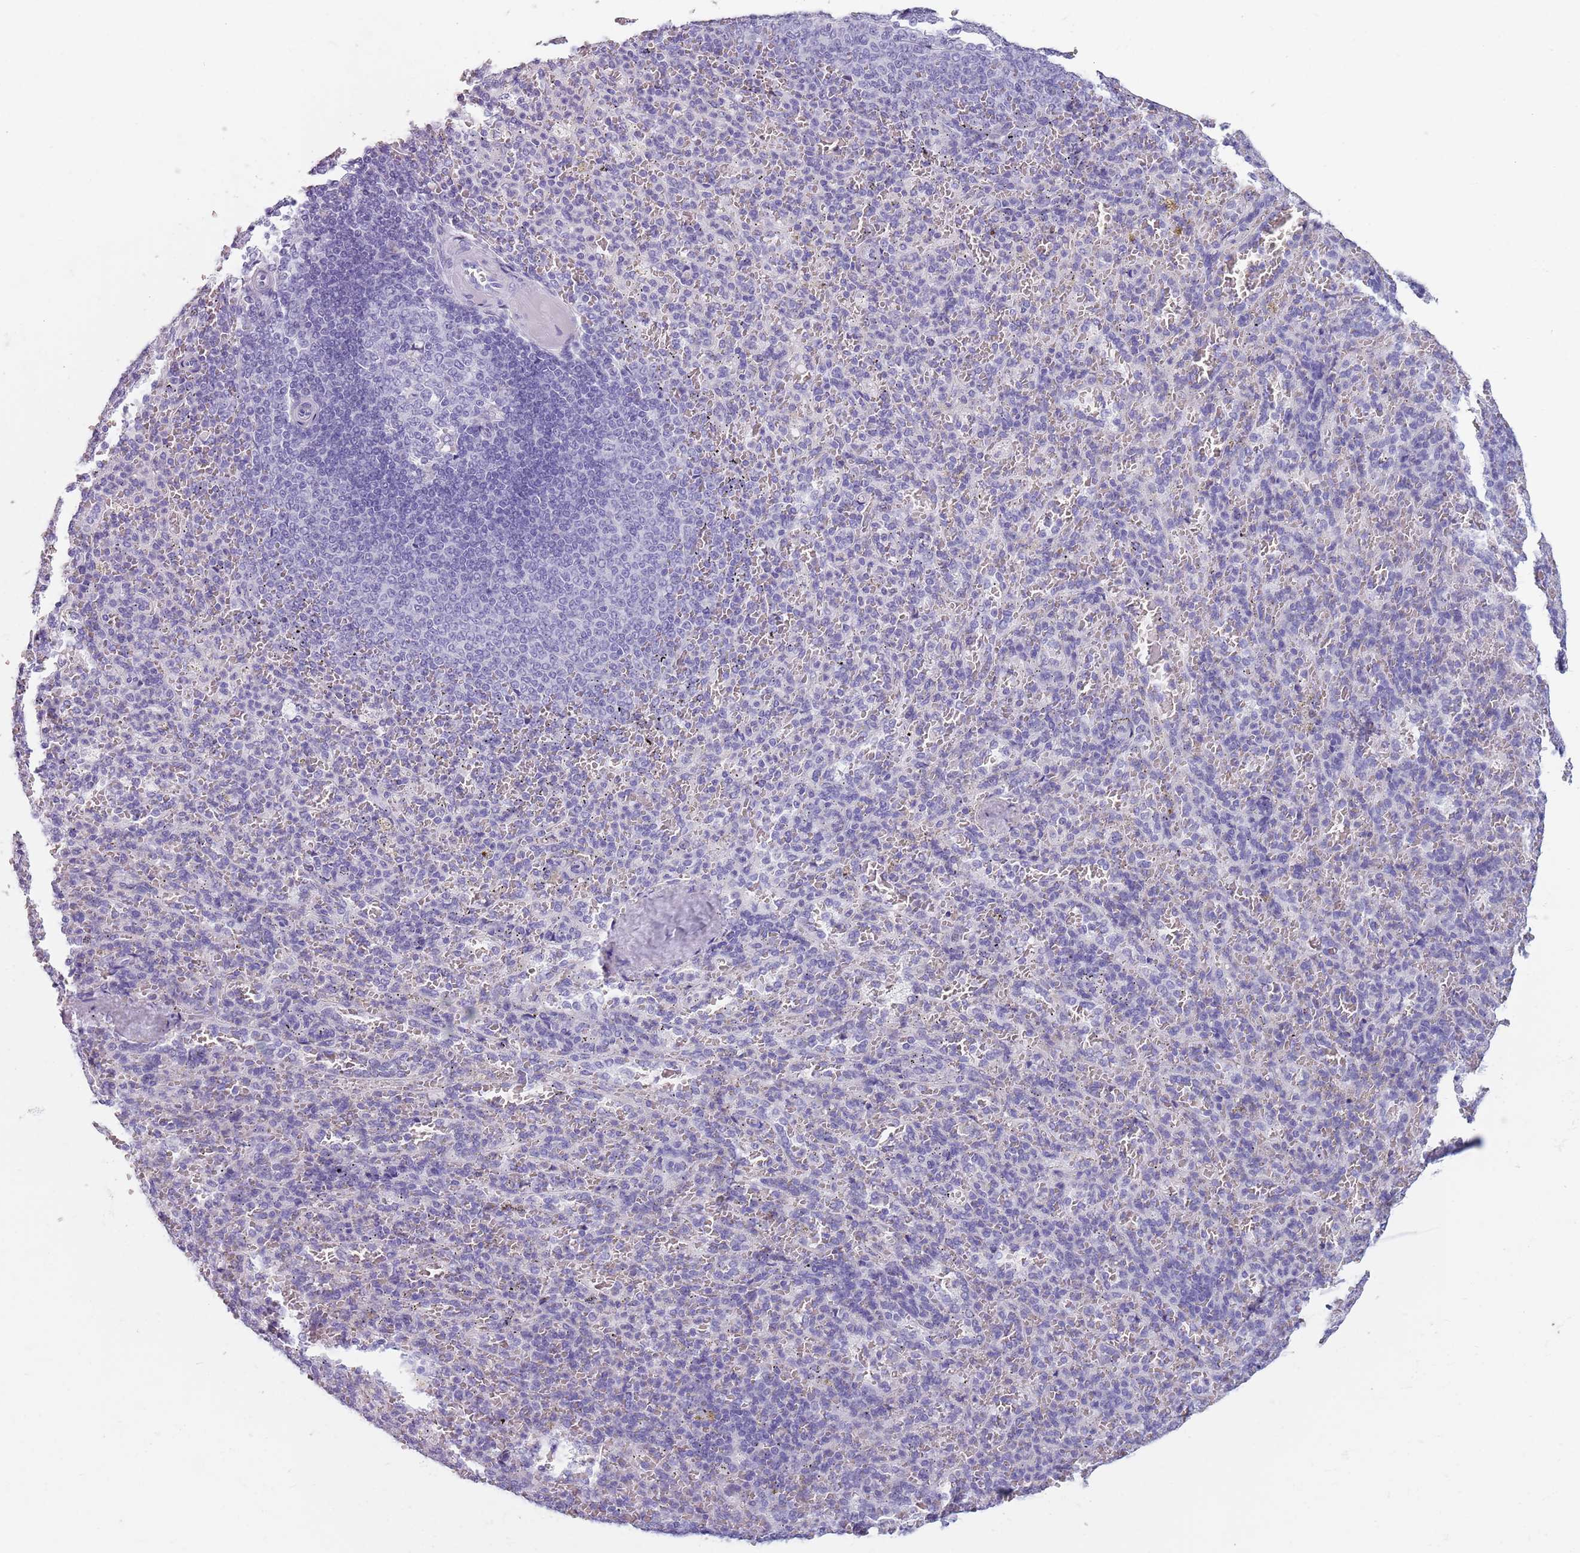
{"staining": {"intensity": "negative", "quantity": "none", "location": "none"}, "tissue": "spleen", "cell_type": "Cells in red pulp", "image_type": "normal", "snomed": [{"axis": "morphology", "description": "Normal tissue, NOS"}, {"axis": "topography", "description": "Spleen"}], "caption": "DAB (3,3'-diaminobenzidine) immunohistochemical staining of normal human spleen shows no significant expression in cells in red pulp. (DAB immunohistochemistry, high magnification).", "gene": "SPESP1", "patient": {"sex": "female", "age": 21}}